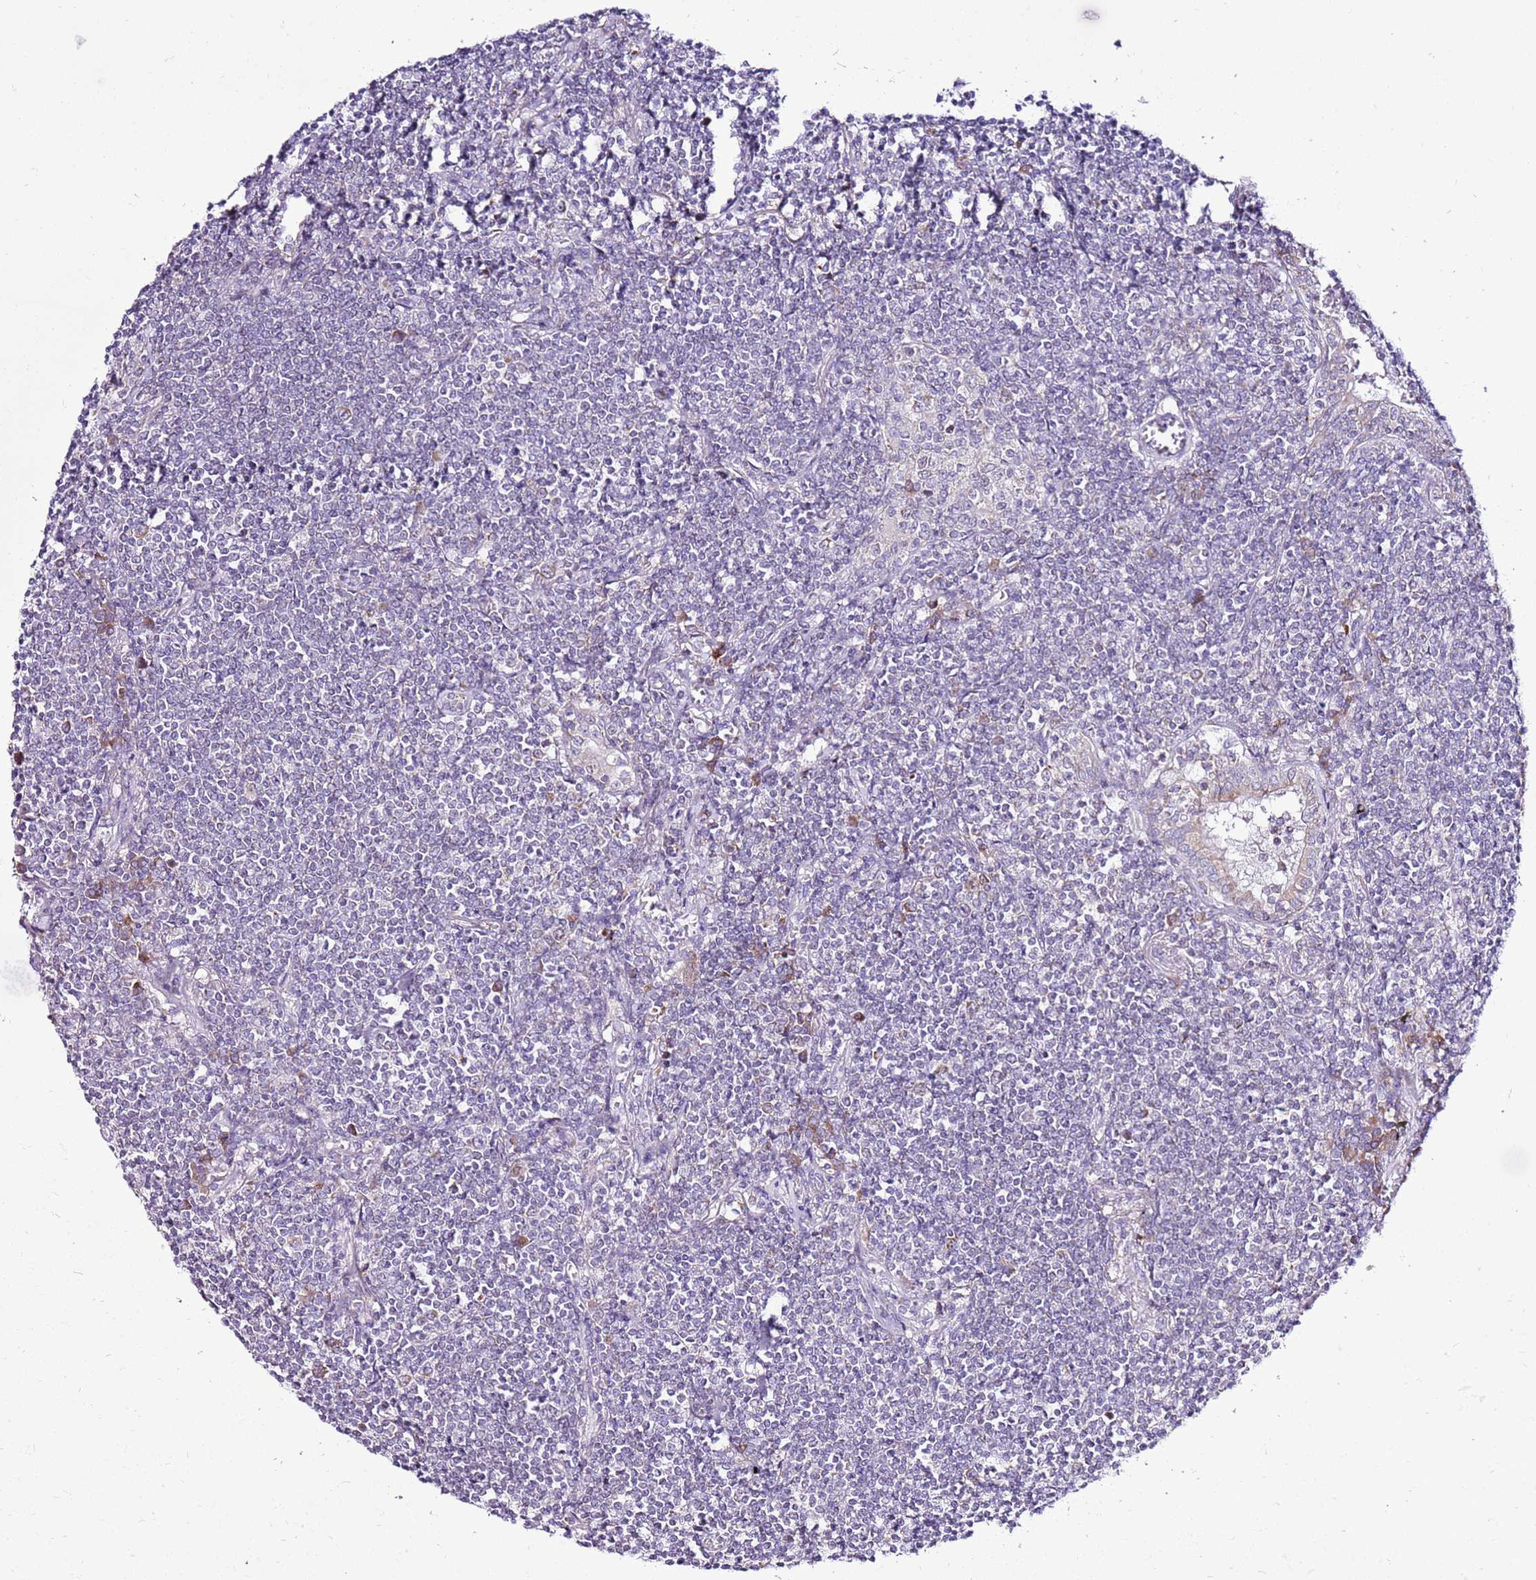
{"staining": {"intensity": "negative", "quantity": "none", "location": "none"}, "tissue": "lymphoma", "cell_type": "Tumor cells", "image_type": "cancer", "snomed": [{"axis": "morphology", "description": "Malignant lymphoma, non-Hodgkin's type, Low grade"}, {"axis": "topography", "description": "Lung"}], "caption": "Tumor cells show no significant protein positivity in malignant lymphoma, non-Hodgkin's type (low-grade). The staining is performed using DAB (3,3'-diaminobenzidine) brown chromogen with nuclei counter-stained in using hematoxylin.", "gene": "MRPL36", "patient": {"sex": "female", "age": 71}}